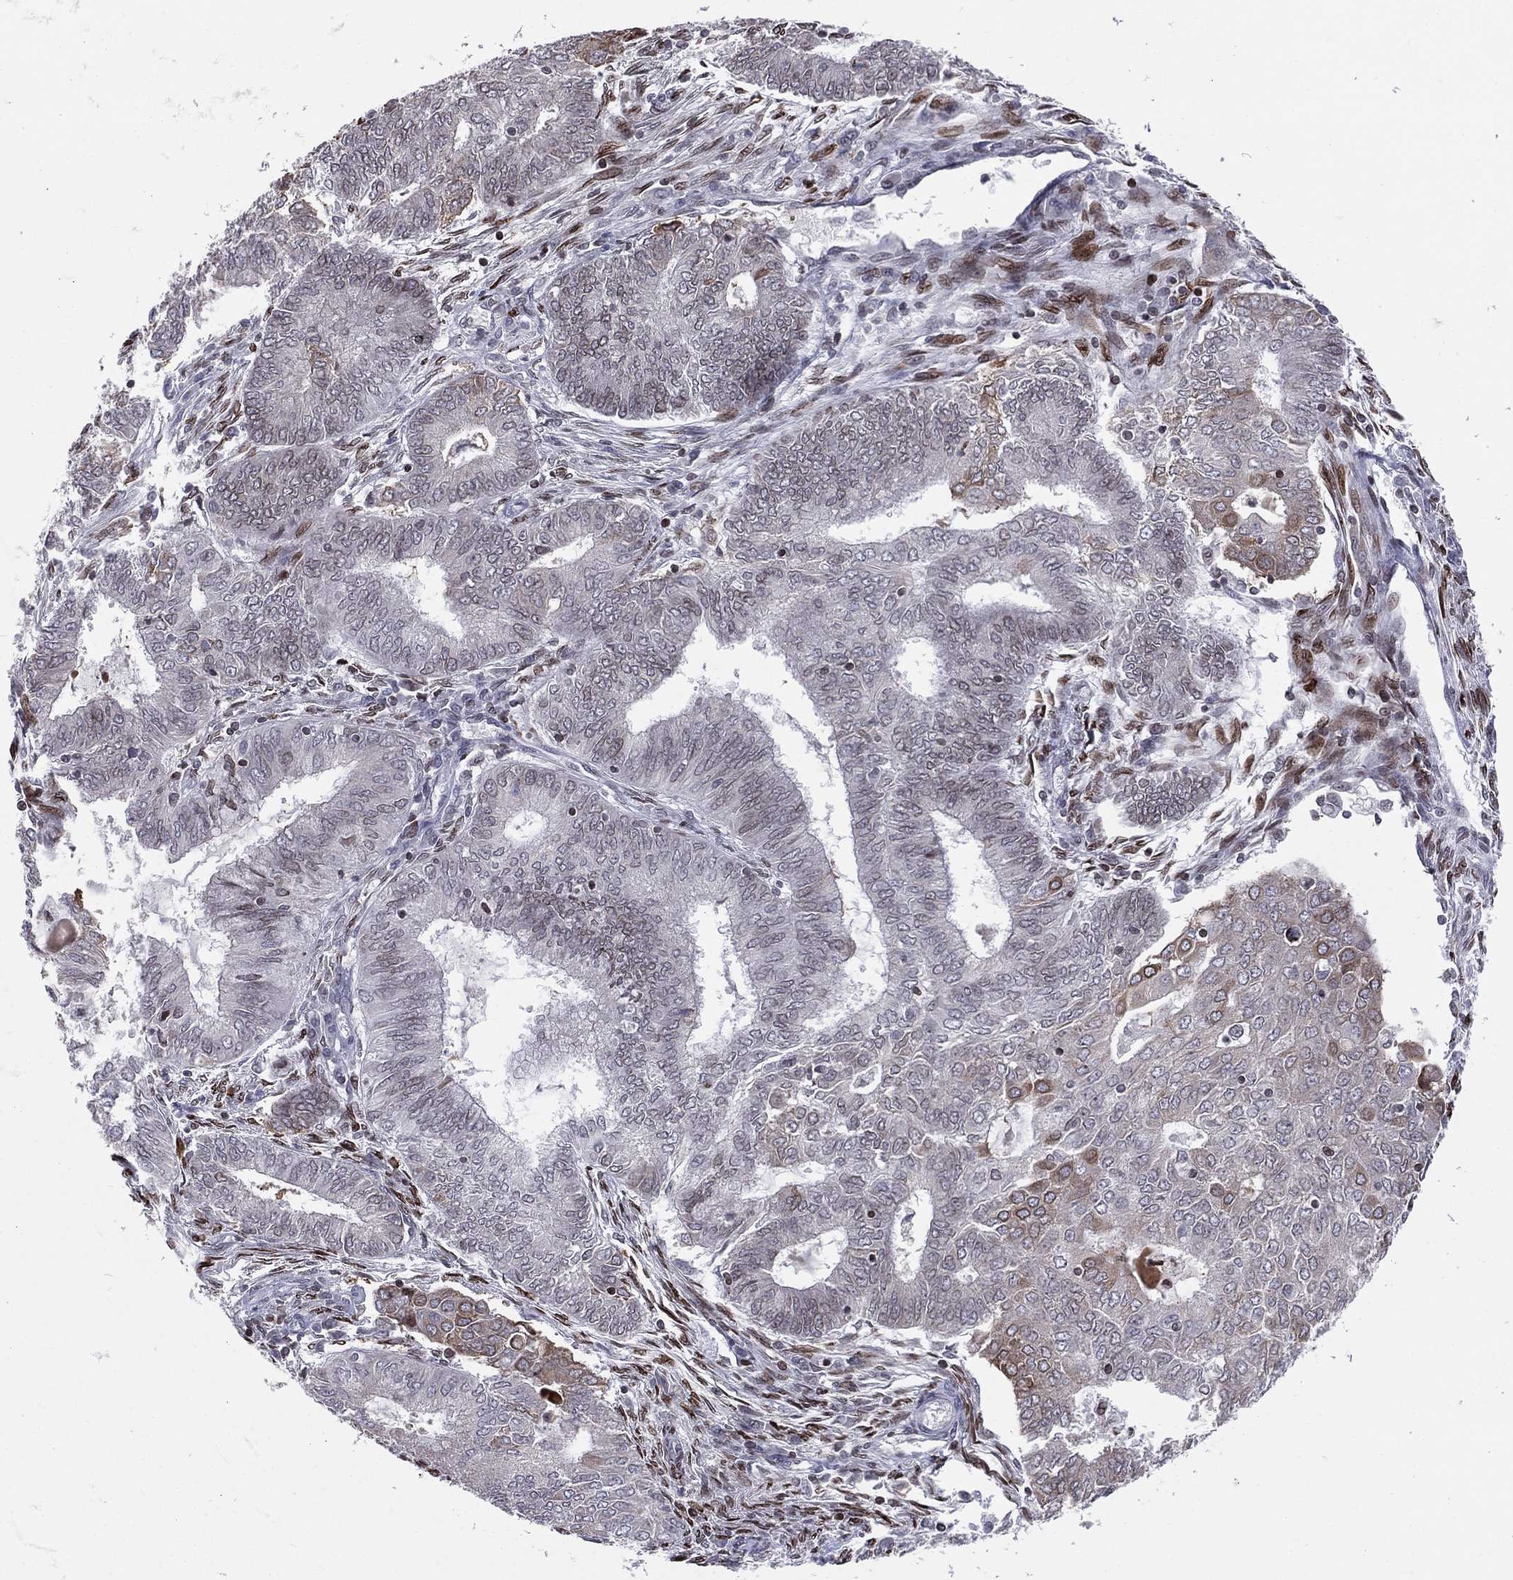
{"staining": {"intensity": "moderate", "quantity": "<25%", "location": "cytoplasmic/membranous,nuclear"}, "tissue": "endometrial cancer", "cell_type": "Tumor cells", "image_type": "cancer", "snomed": [{"axis": "morphology", "description": "Adenocarcinoma, NOS"}, {"axis": "topography", "description": "Endometrium"}], "caption": "Immunohistochemistry histopathology image of endometrial adenocarcinoma stained for a protein (brown), which exhibits low levels of moderate cytoplasmic/membranous and nuclear expression in about <25% of tumor cells.", "gene": "DBF4B", "patient": {"sex": "female", "age": 62}}